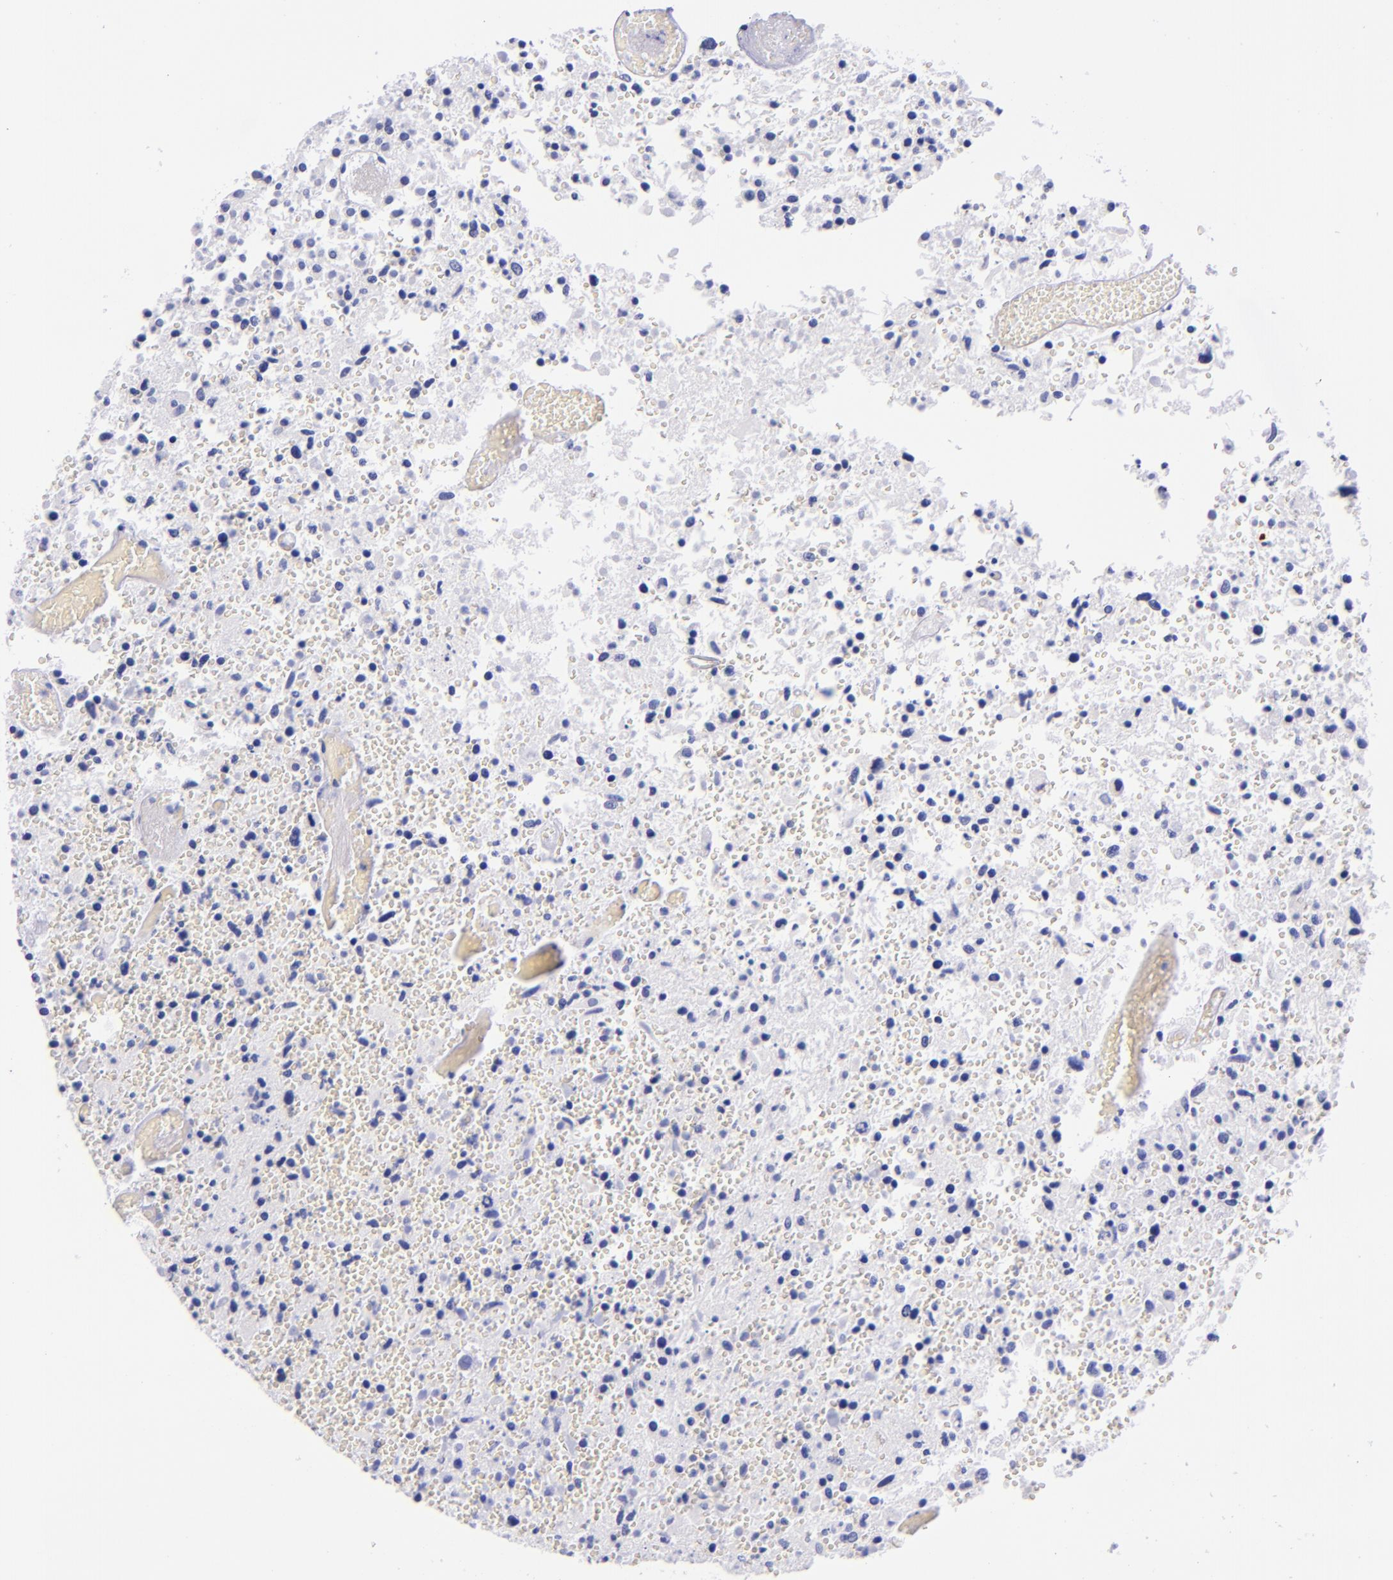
{"staining": {"intensity": "negative", "quantity": "none", "location": "none"}, "tissue": "glioma", "cell_type": "Tumor cells", "image_type": "cancer", "snomed": [{"axis": "morphology", "description": "Glioma, malignant, High grade"}, {"axis": "topography", "description": "Brain"}], "caption": "Tumor cells are negative for protein expression in human glioma.", "gene": "LAG3", "patient": {"sex": "male", "age": 72}}